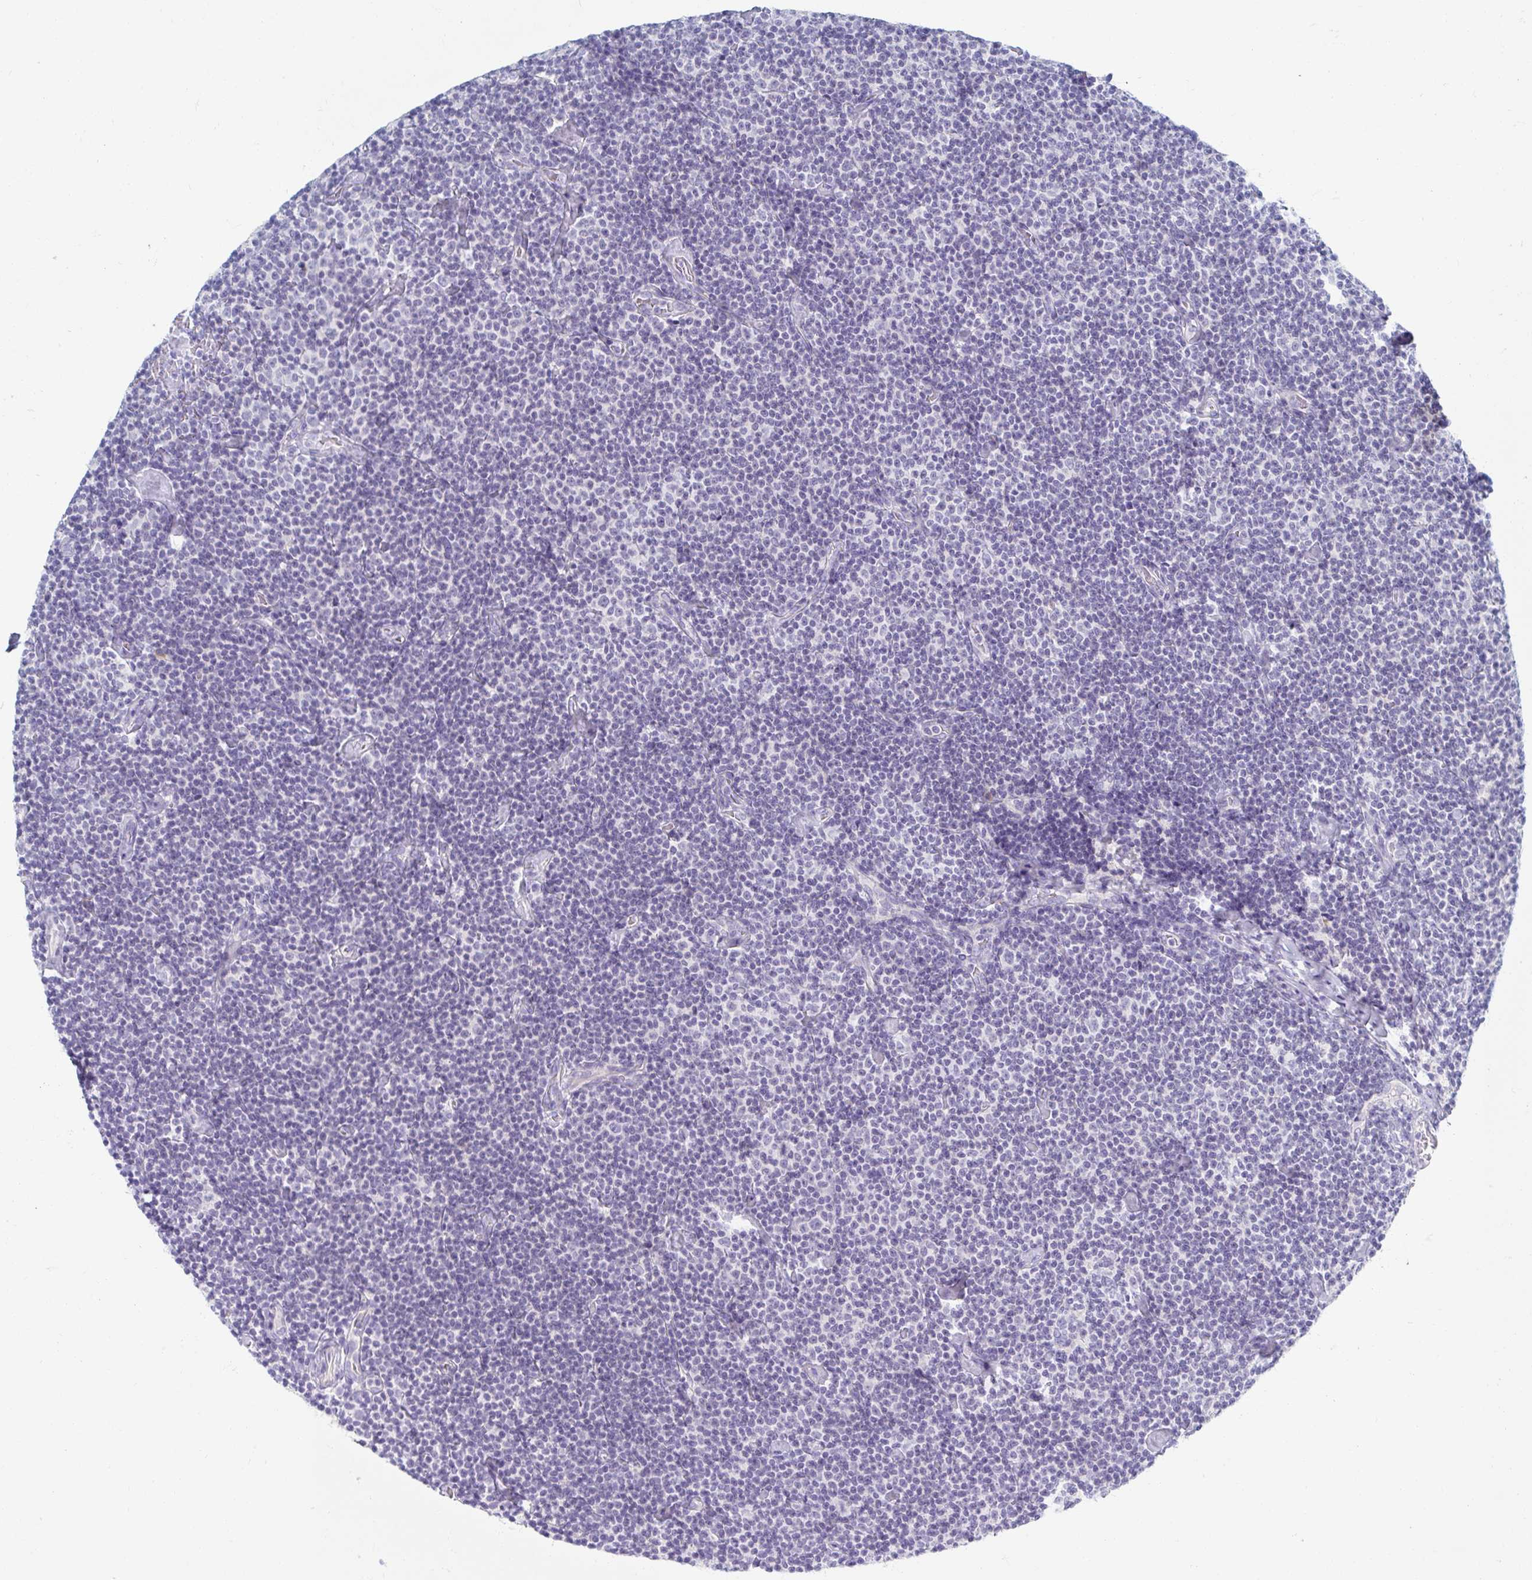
{"staining": {"intensity": "negative", "quantity": "none", "location": "none"}, "tissue": "lymphoma", "cell_type": "Tumor cells", "image_type": "cancer", "snomed": [{"axis": "morphology", "description": "Malignant lymphoma, non-Hodgkin's type, Low grade"}, {"axis": "topography", "description": "Lymph node"}], "caption": "This image is of lymphoma stained with immunohistochemistry to label a protein in brown with the nuclei are counter-stained blue. There is no staining in tumor cells.", "gene": "MYLK2", "patient": {"sex": "male", "age": 81}}